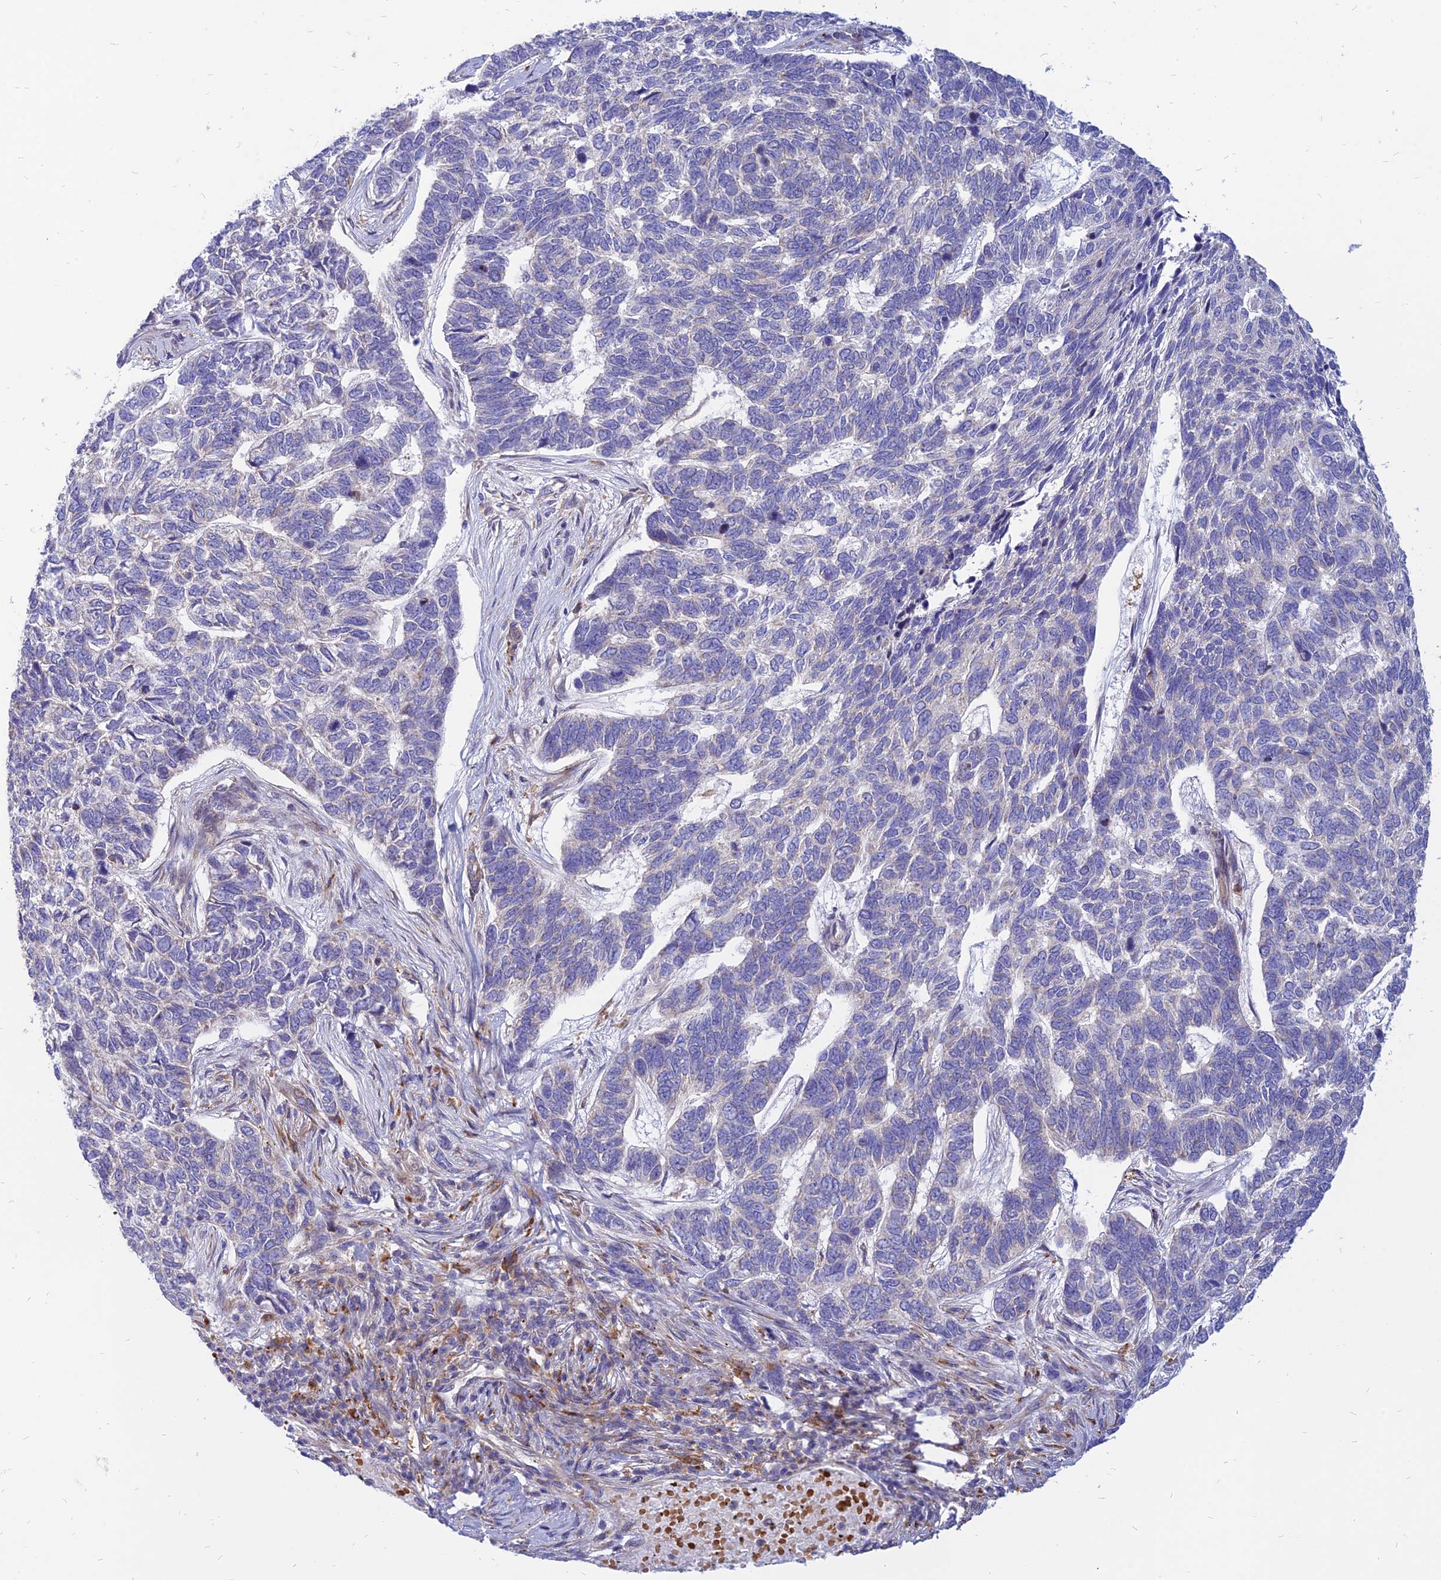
{"staining": {"intensity": "negative", "quantity": "none", "location": "none"}, "tissue": "skin cancer", "cell_type": "Tumor cells", "image_type": "cancer", "snomed": [{"axis": "morphology", "description": "Basal cell carcinoma"}, {"axis": "topography", "description": "Skin"}], "caption": "Human basal cell carcinoma (skin) stained for a protein using immunohistochemistry exhibits no expression in tumor cells.", "gene": "PHKA2", "patient": {"sex": "female", "age": 65}}